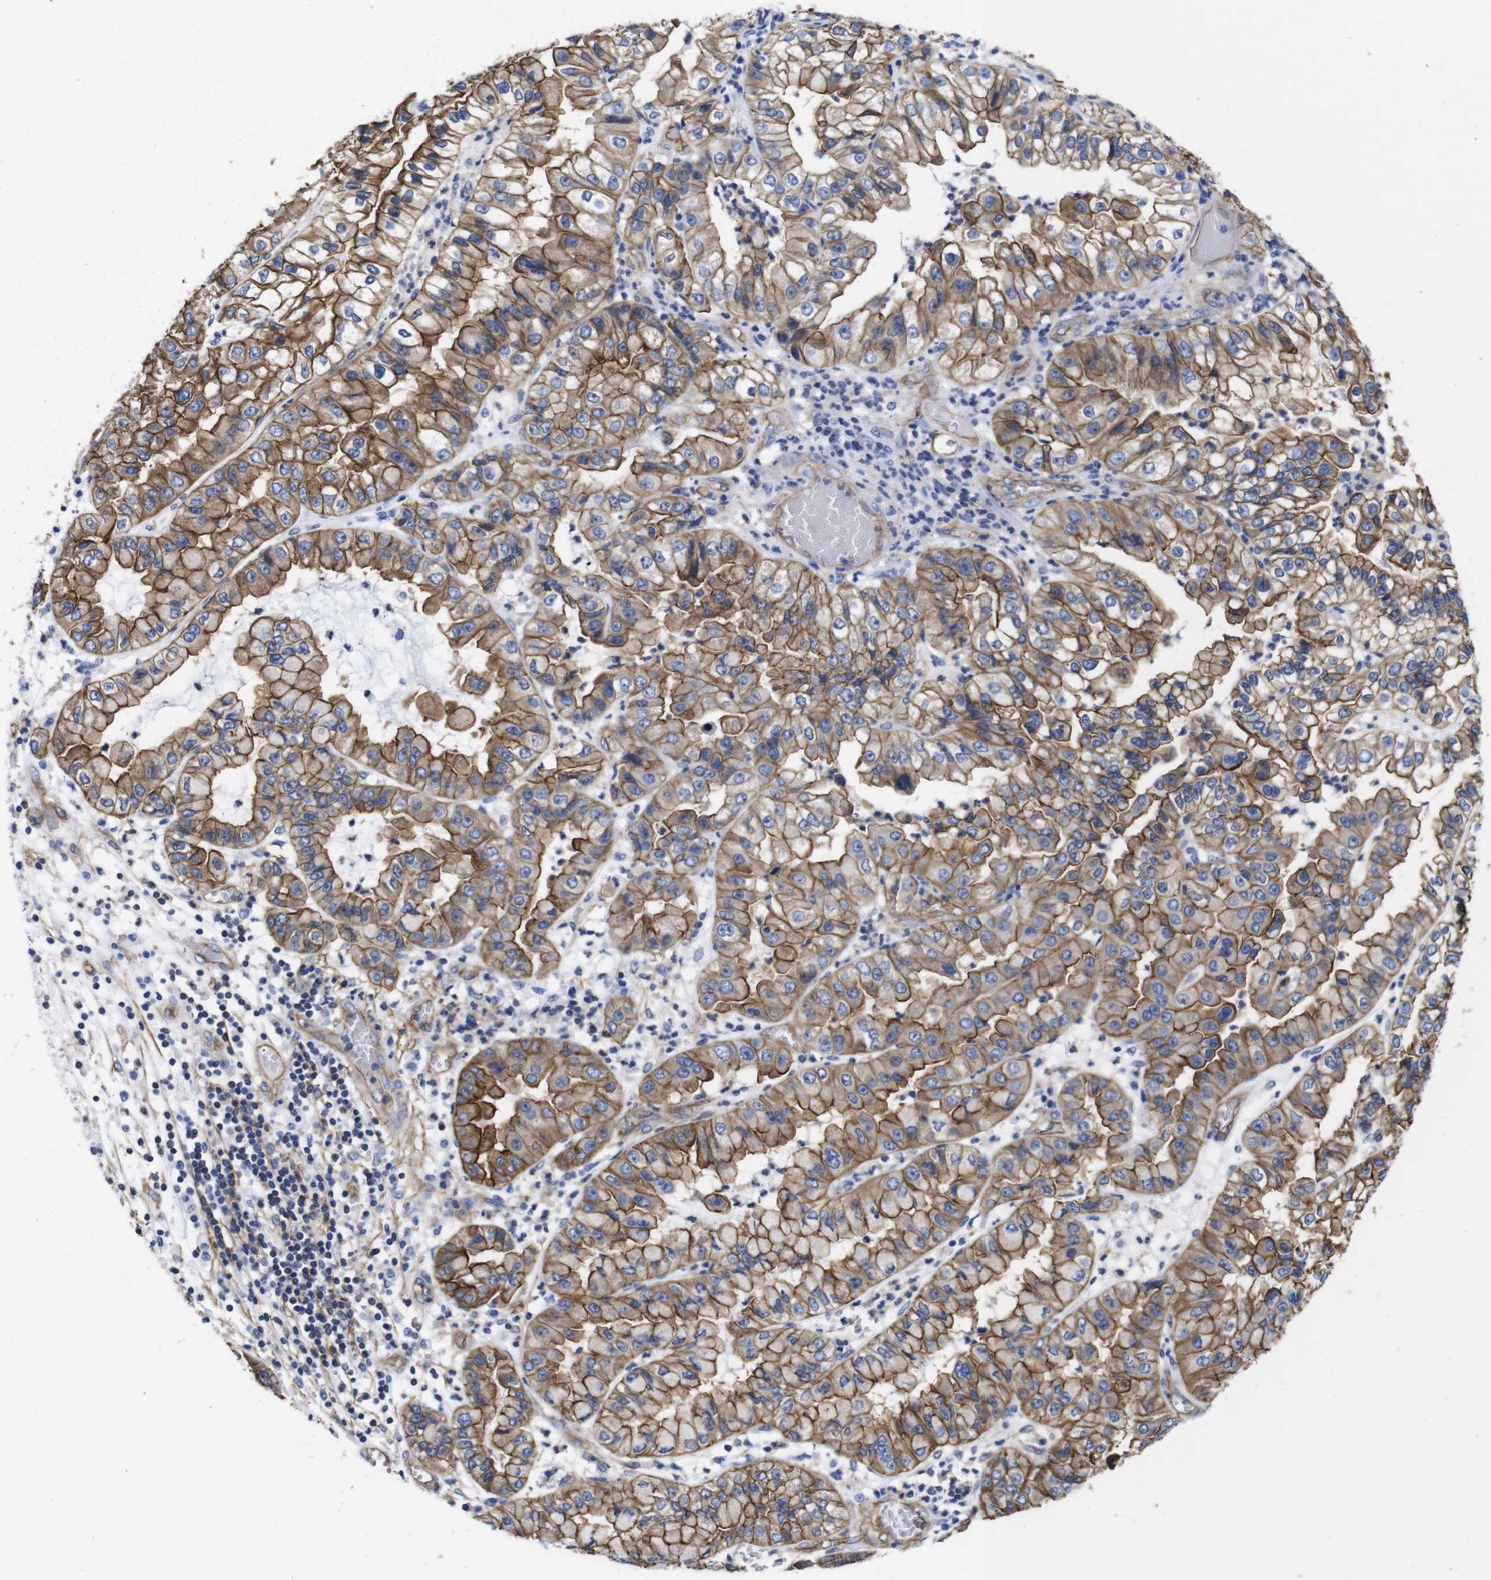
{"staining": {"intensity": "strong", "quantity": ">75%", "location": "cytoplasmic/membranous"}, "tissue": "liver cancer", "cell_type": "Tumor cells", "image_type": "cancer", "snomed": [{"axis": "morphology", "description": "Cholangiocarcinoma"}, {"axis": "topography", "description": "Liver"}], "caption": "Immunohistochemical staining of human liver cancer displays strong cytoplasmic/membranous protein staining in approximately >75% of tumor cells.", "gene": "SPTBN1", "patient": {"sex": "female", "age": 79}}